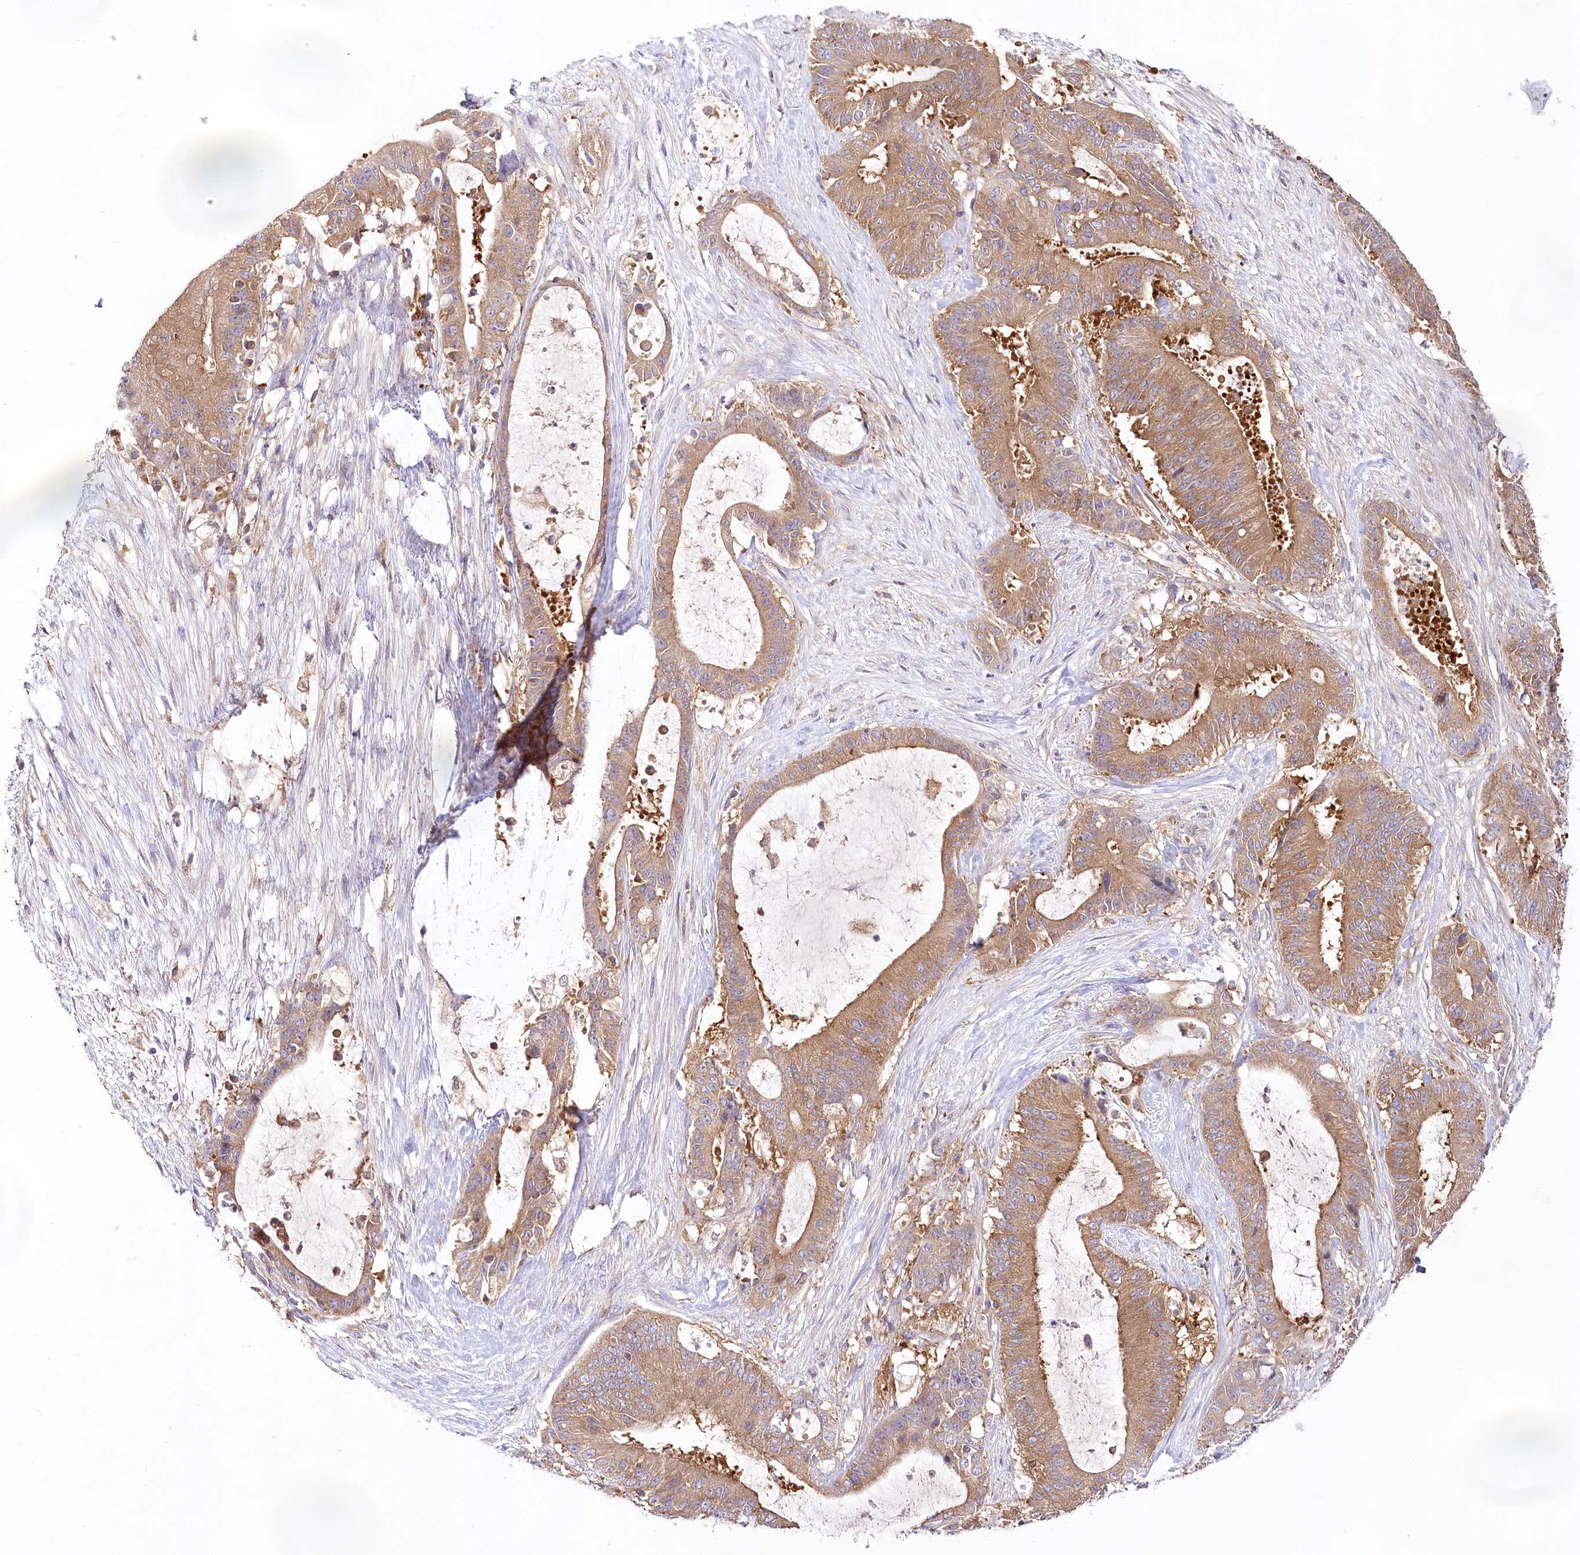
{"staining": {"intensity": "moderate", "quantity": ">75%", "location": "cytoplasmic/membranous"}, "tissue": "liver cancer", "cell_type": "Tumor cells", "image_type": "cancer", "snomed": [{"axis": "morphology", "description": "Normal tissue, NOS"}, {"axis": "morphology", "description": "Cholangiocarcinoma"}, {"axis": "topography", "description": "Liver"}, {"axis": "topography", "description": "Peripheral nerve tissue"}], "caption": "DAB immunohistochemical staining of liver cancer (cholangiocarcinoma) demonstrates moderate cytoplasmic/membranous protein staining in approximately >75% of tumor cells. The protein of interest is shown in brown color, while the nuclei are stained blue.", "gene": "ABRAXAS2", "patient": {"sex": "female", "age": 73}}